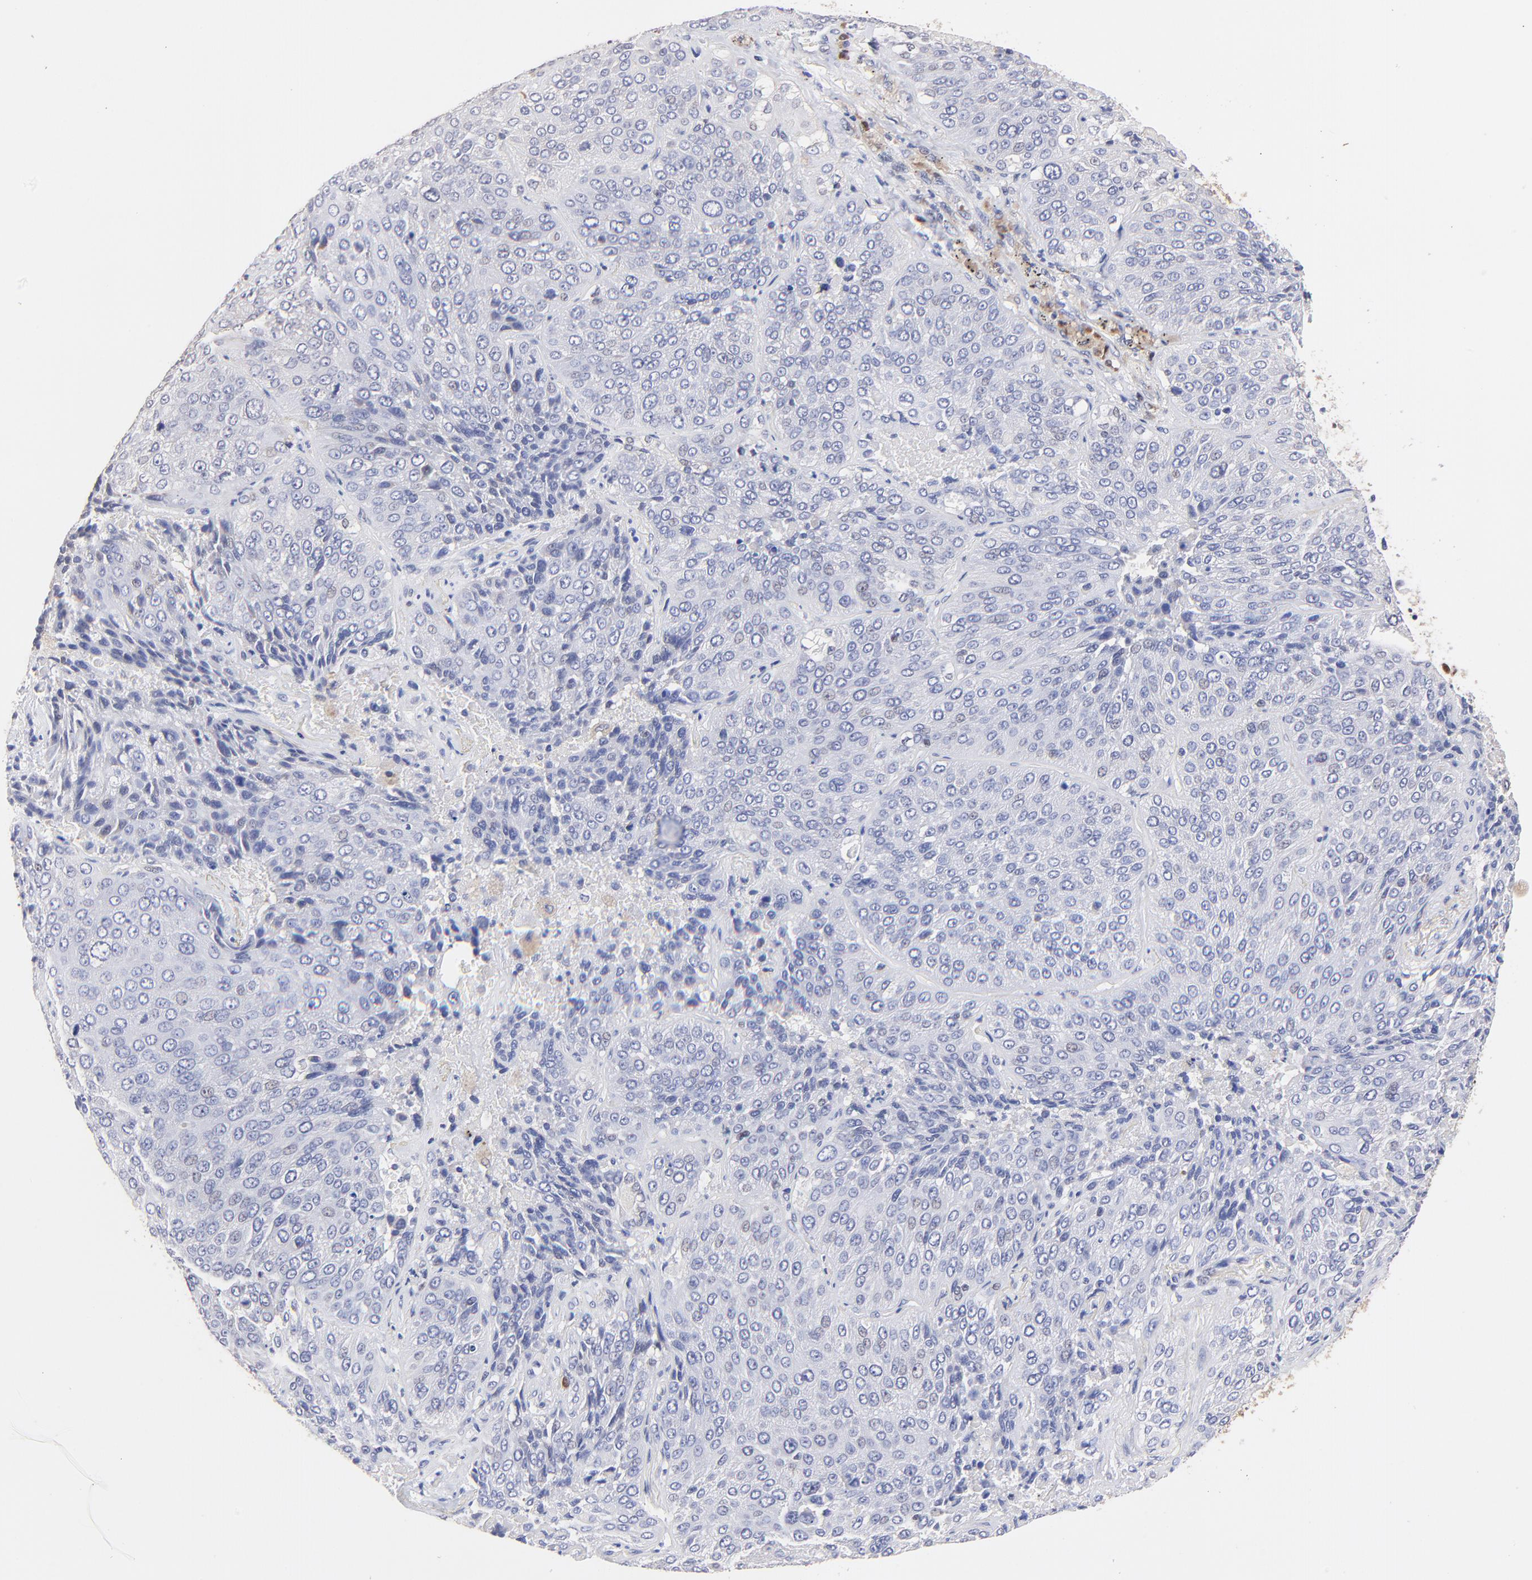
{"staining": {"intensity": "negative", "quantity": "none", "location": "none"}, "tissue": "lung cancer", "cell_type": "Tumor cells", "image_type": "cancer", "snomed": [{"axis": "morphology", "description": "Squamous cell carcinoma, NOS"}, {"axis": "topography", "description": "Lung"}], "caption": "Lung squamous cell carcinoma stained for a protein using immunohistochemistry reveals no positivity tumor cells.", "gene": "ZNF155", "patient": {"sex": "male", "age": 54}}